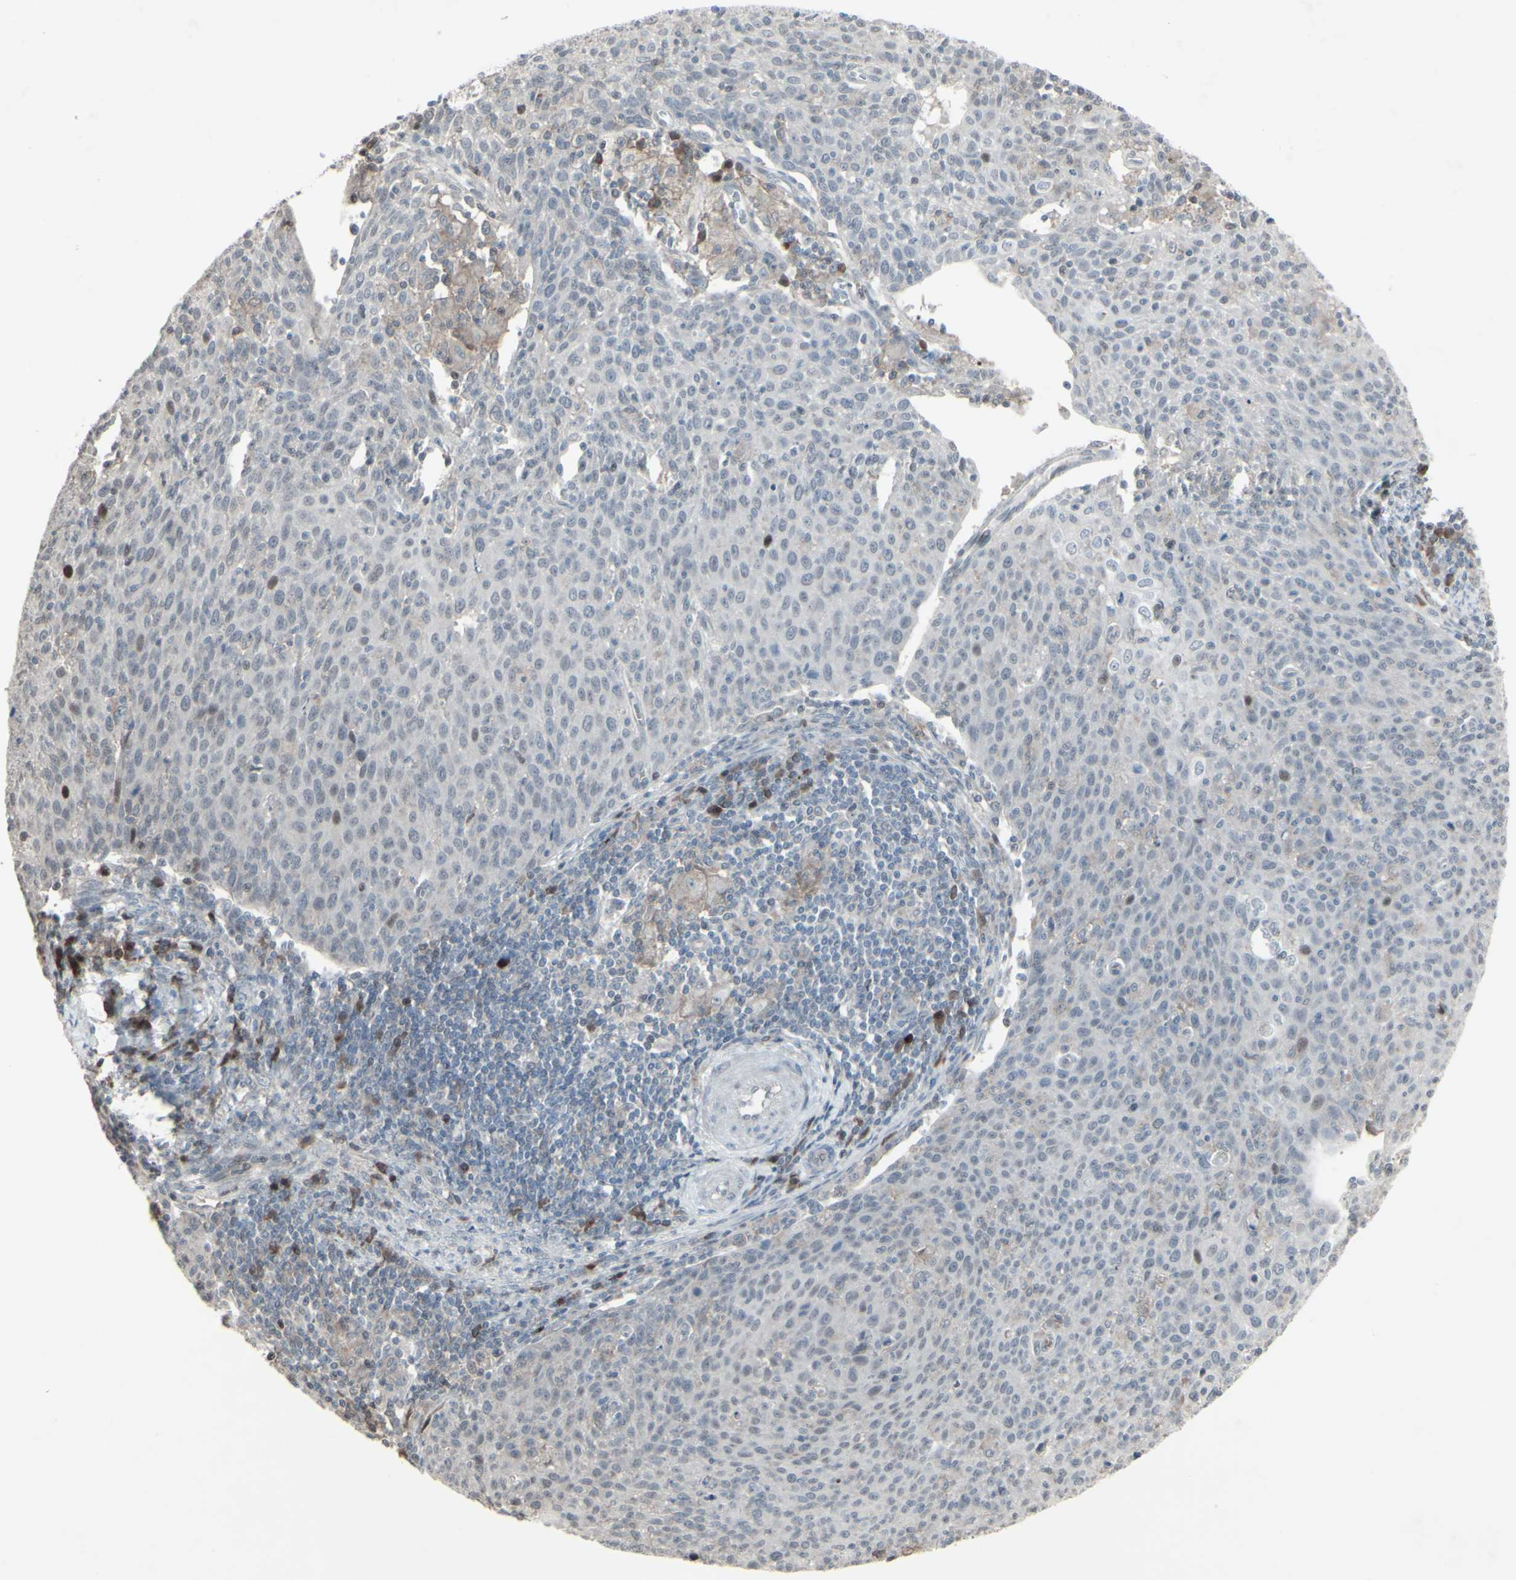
{"staining": {"intensity": "weak", "quantity": "<25%", "location": "nuclear"}, "tissue": "cervical cancer", "cell_type": "Tumor cells", "image_type": "cancer", "snomed": [{"axis": "morphology", "description": "Squamous cell carcinoma, NOS"}, {"axis": "topography", "description": "Cervix"}], "caption": "Tumor cells are negative for brown protein staining in cervical cancer (squamous cell carcinoma).", "gene": "CD33", "patient": {"sex": "female", "age": 38}}